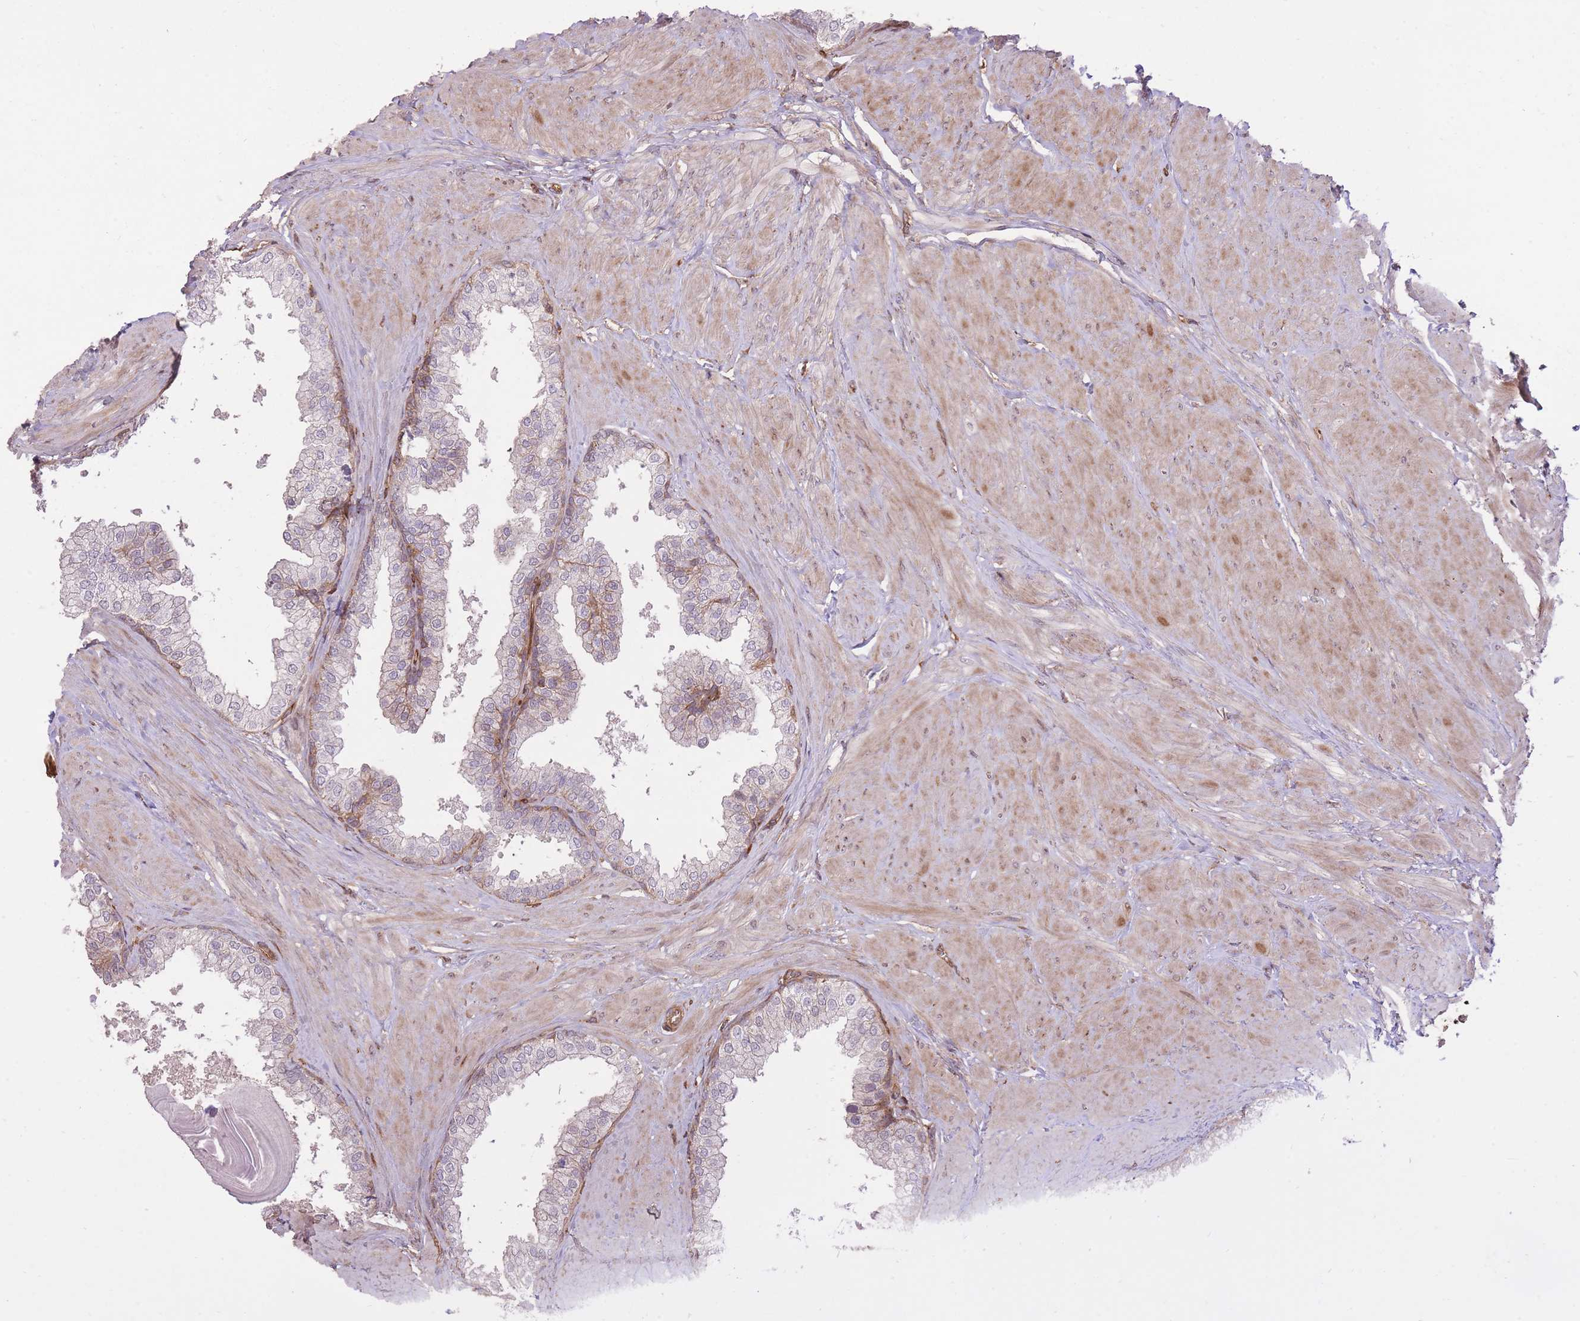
{"staining": {"intensity": "moderate", "quantity": "<25%", "location": "cytoplasmic/membranous"}, "tissue": "prostate", "cell_type": "Glandular cells", "image_type": "normal", "snomed": [{"axis": "morphology", "description": "Normal tissue, NOS"}, {"axis": "topography", "description": "Prostate"}], "caption": "Immunohistochemical staining of unremarkable prostate exhibits low levels of moderate cytoplasmic/membranous expression in approximately <25% of glandular cells.", "gene": "PLD1", "patient": {"sex": "male", "age": 48}}